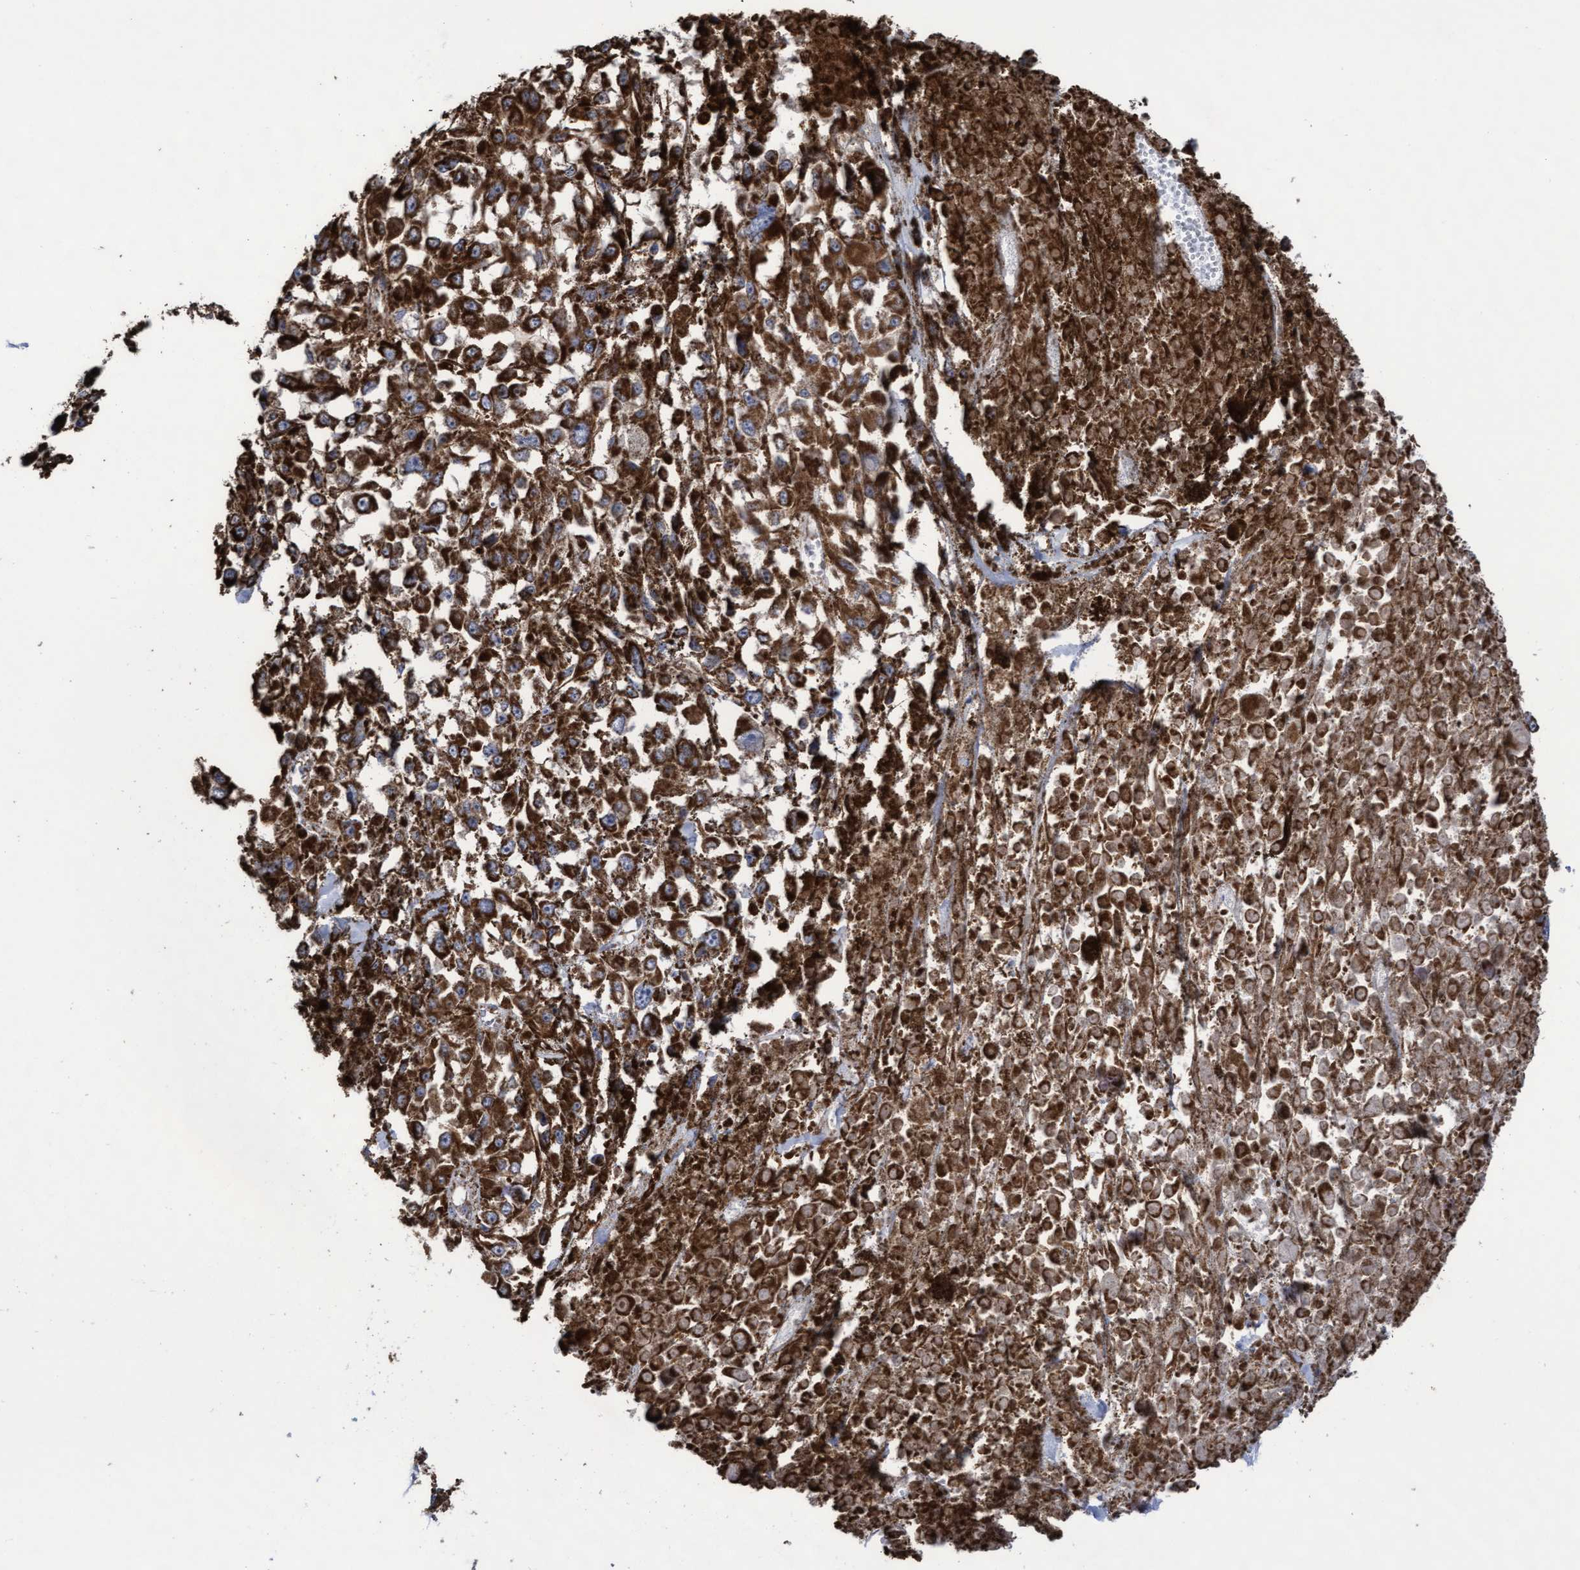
{"staining": {"intensity": "strong", "quantity": ">75%", "location": "cytoplasmic/membranous"}, "tissue": "melanoma", "cell_type": "Tumor cells", "image_type": "cancer", "snomed": [{"axis": "morphology", "description": "Malignant melanoma, Metastatic site"}, {"axis": "topography", "description": "Lymph node"}], "caption": "A high amount of strong cytoplasmic/membranous staining is seen in approximately >75% of tumor cells in melanoma tissue. Using DAB (brown) and hematoxylin (blue) stains, captured at high magnification using brightfield microscopy.", "gene": "COBL", "patient": {"sex": "male", "age": 59}}